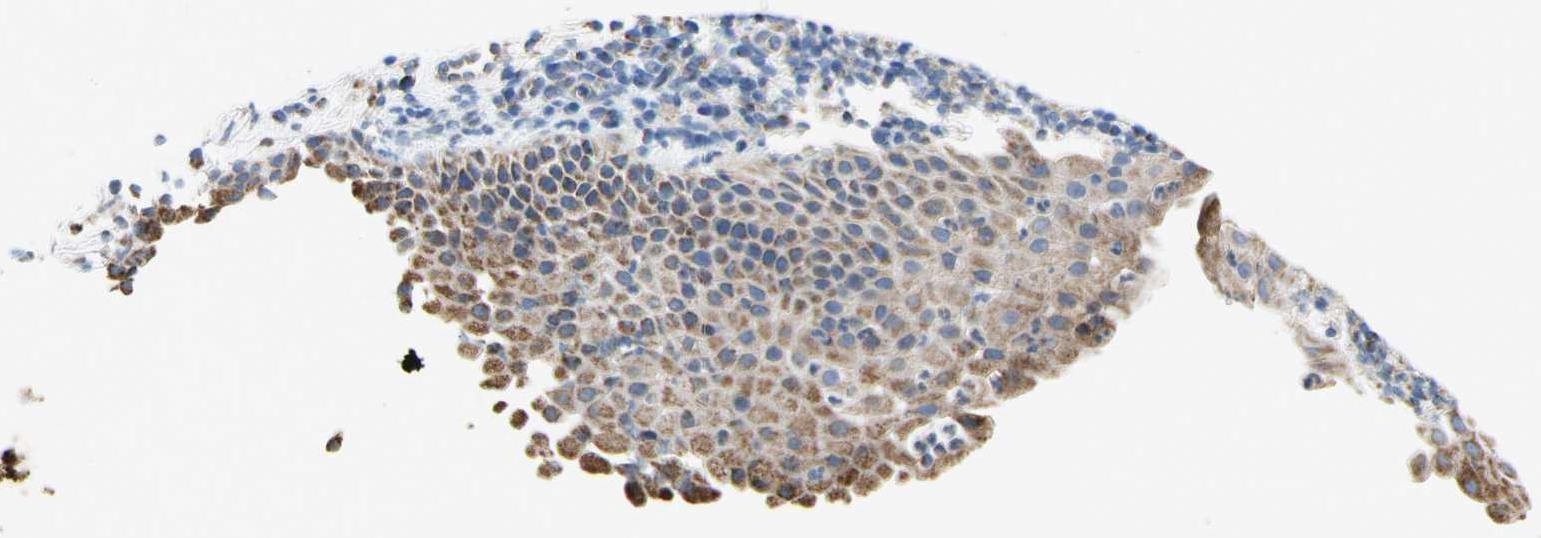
{"staining": {"intensity": "moderate", "quantity": ">75%", "location": "cytoplasmic/membranous"}, "tissue": "nasopharynx", "cell_type": "Respiratory epithelial cells", "image_type": "normal", "snomed": [{"axis": "morphology", "description": "Normal tissue, NOS"}, {"axis": "topography", "description": "Nasopharynx"}], "caption": "Moderate cytoplasmic/membranous positivity is seen in about >75% of respiratory epithelial cells in unremarkable nasopharynx. (DAB = brown stain, brightfield microscopy at high magnification).", "gene": "SDHB", "patient": {"sex": "female", "age": 51}}